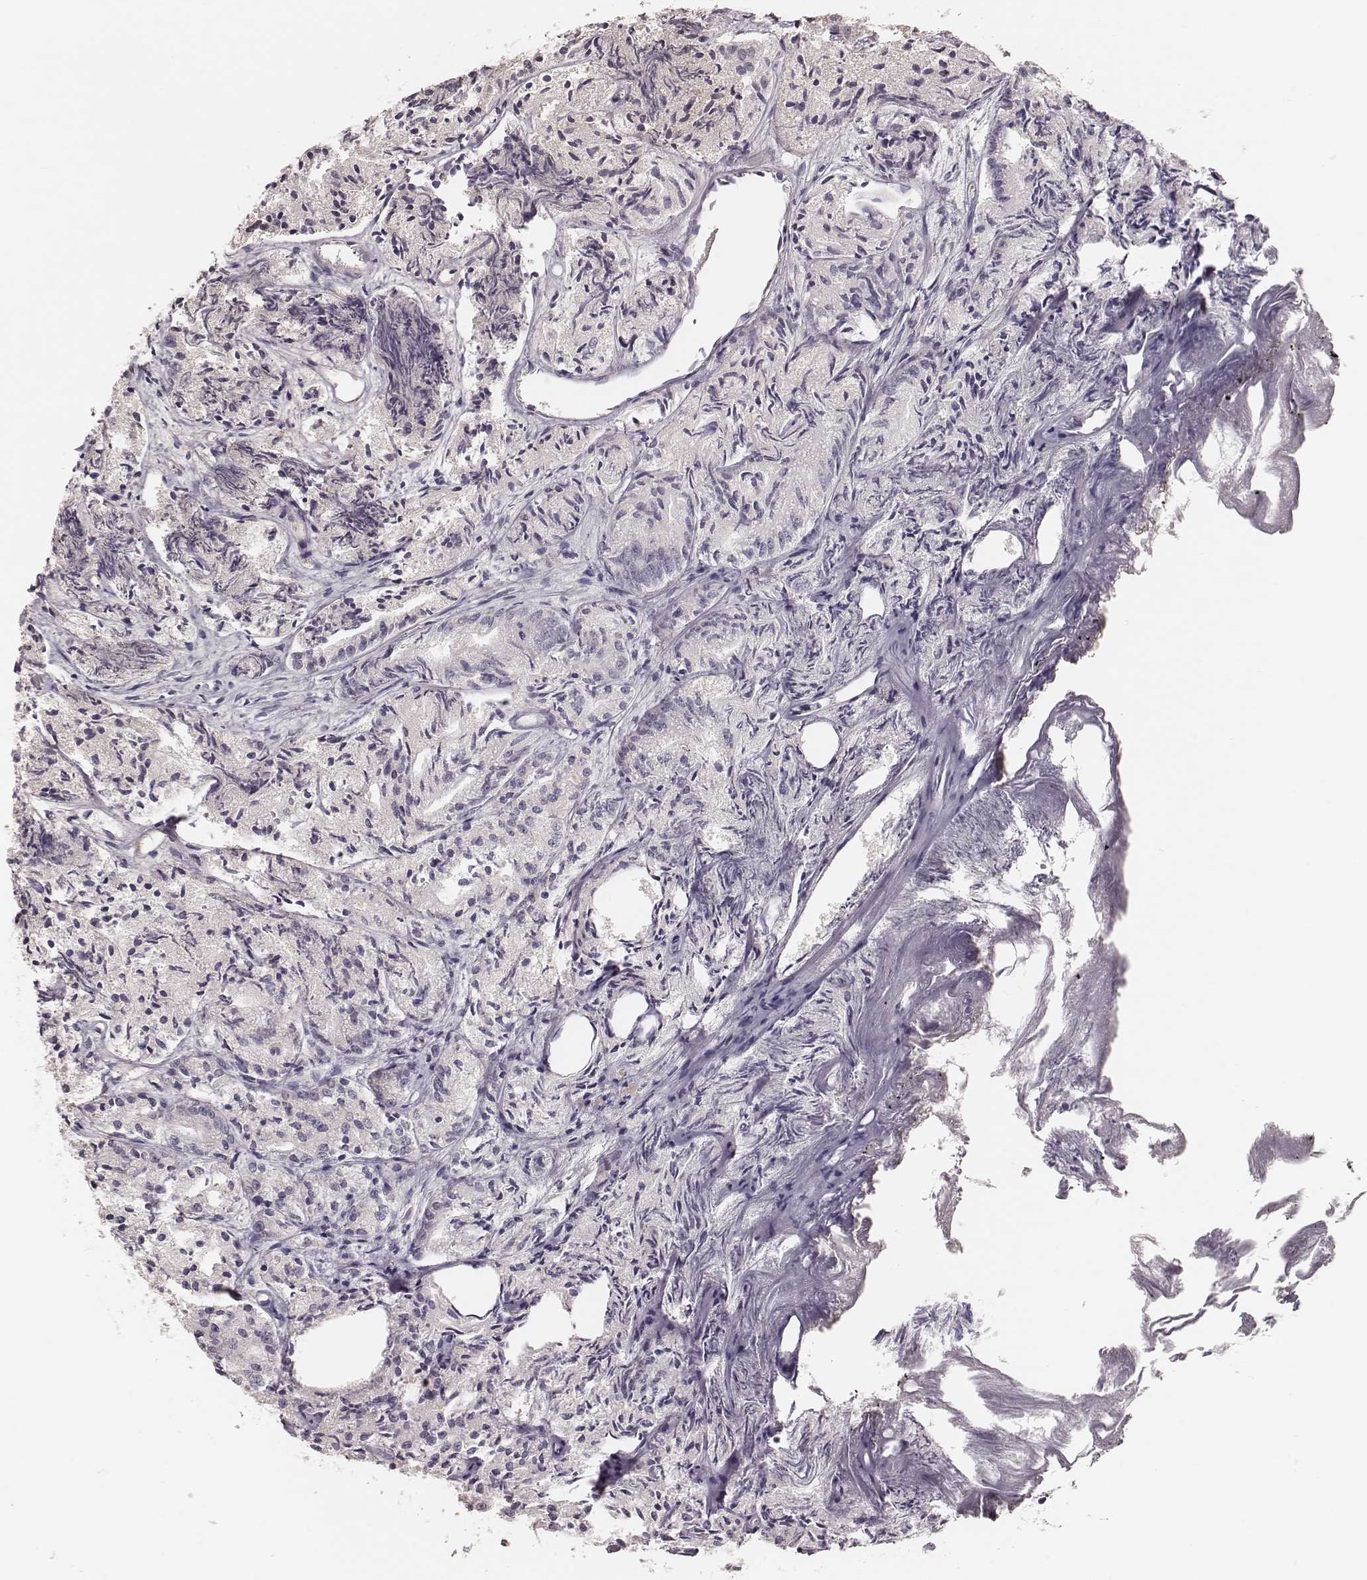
{"staining": {"intensity": "negative", "quantity": "none", "location": "none"}, "tissue": "prostate cancer", "cell_type": "Tumor cells", "image_type": "cancer", "snomed": [{"axis": "morphology", "description": "Adenocarcinoma, Medium grade"}, {"axis": "topography", "description": "Prostate"}], "caption": "Histopathology image shows no protein positivity in tumor cells of prostate medium-grade adenocarcinoma tissue.", "gene": "CARS1", "patient": {"sex": "male", "age": 74}}